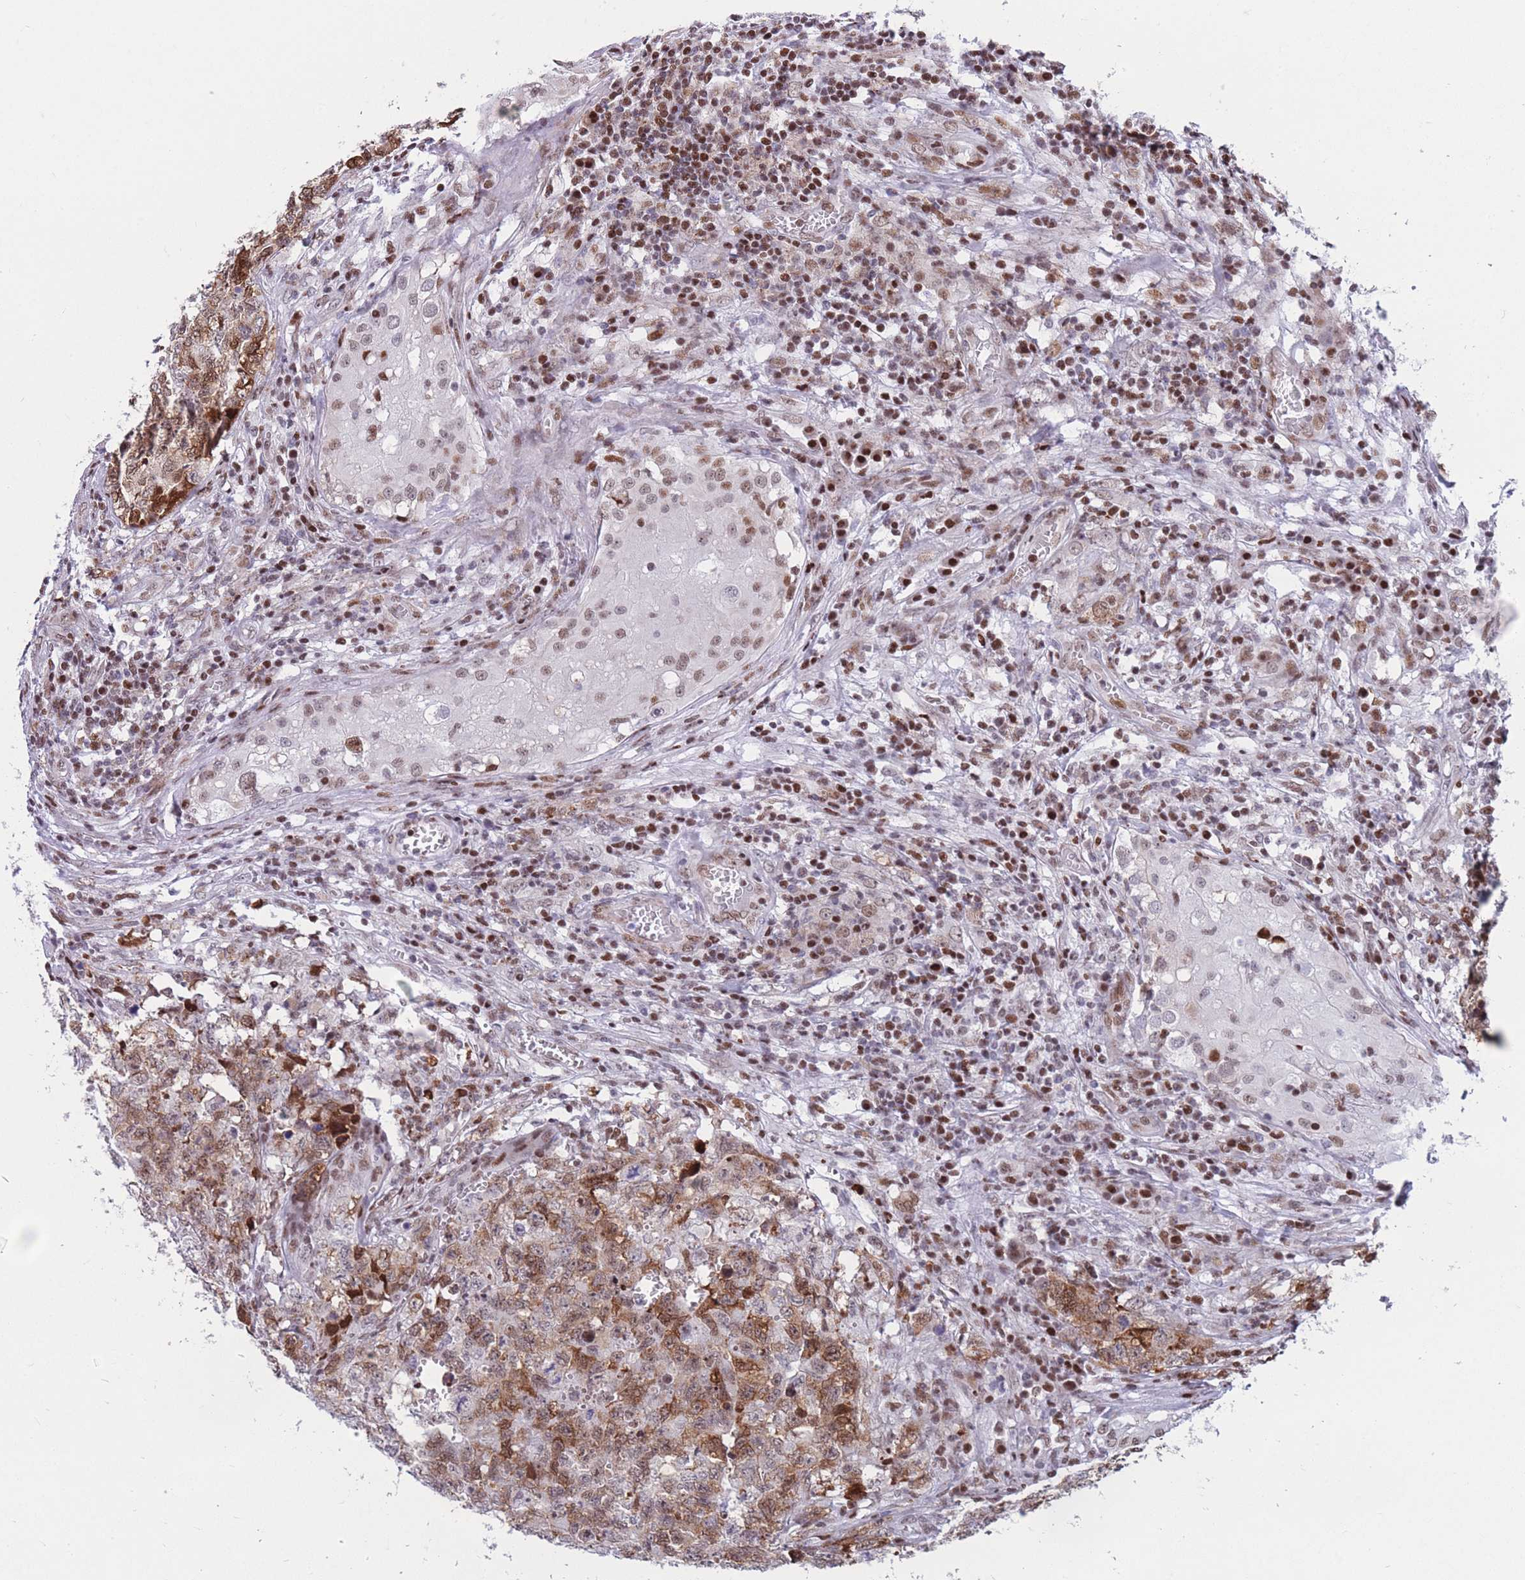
{"staining": {"intensity": "moderate", "quantity": ">75%", "location": "cytoplasmic/membranous"}, "tissue": "testis cancer", "cell_type": "Tumor cells", "image_type": "cancer", "snomed": [{"axis": "morphology", "description": "Carcinoma, Embryonal, NOS"}, {"axis": "topography", "description": "Testis"}], "caption": "Testis cancer tissue demonstrates moderate cytoplasmic/membranous staining in approximately >75% of tumor cells, visualized by immunohistochemistry.", "gene": "DNAJC3", "patient": {"sex": "male", "age": 31}}